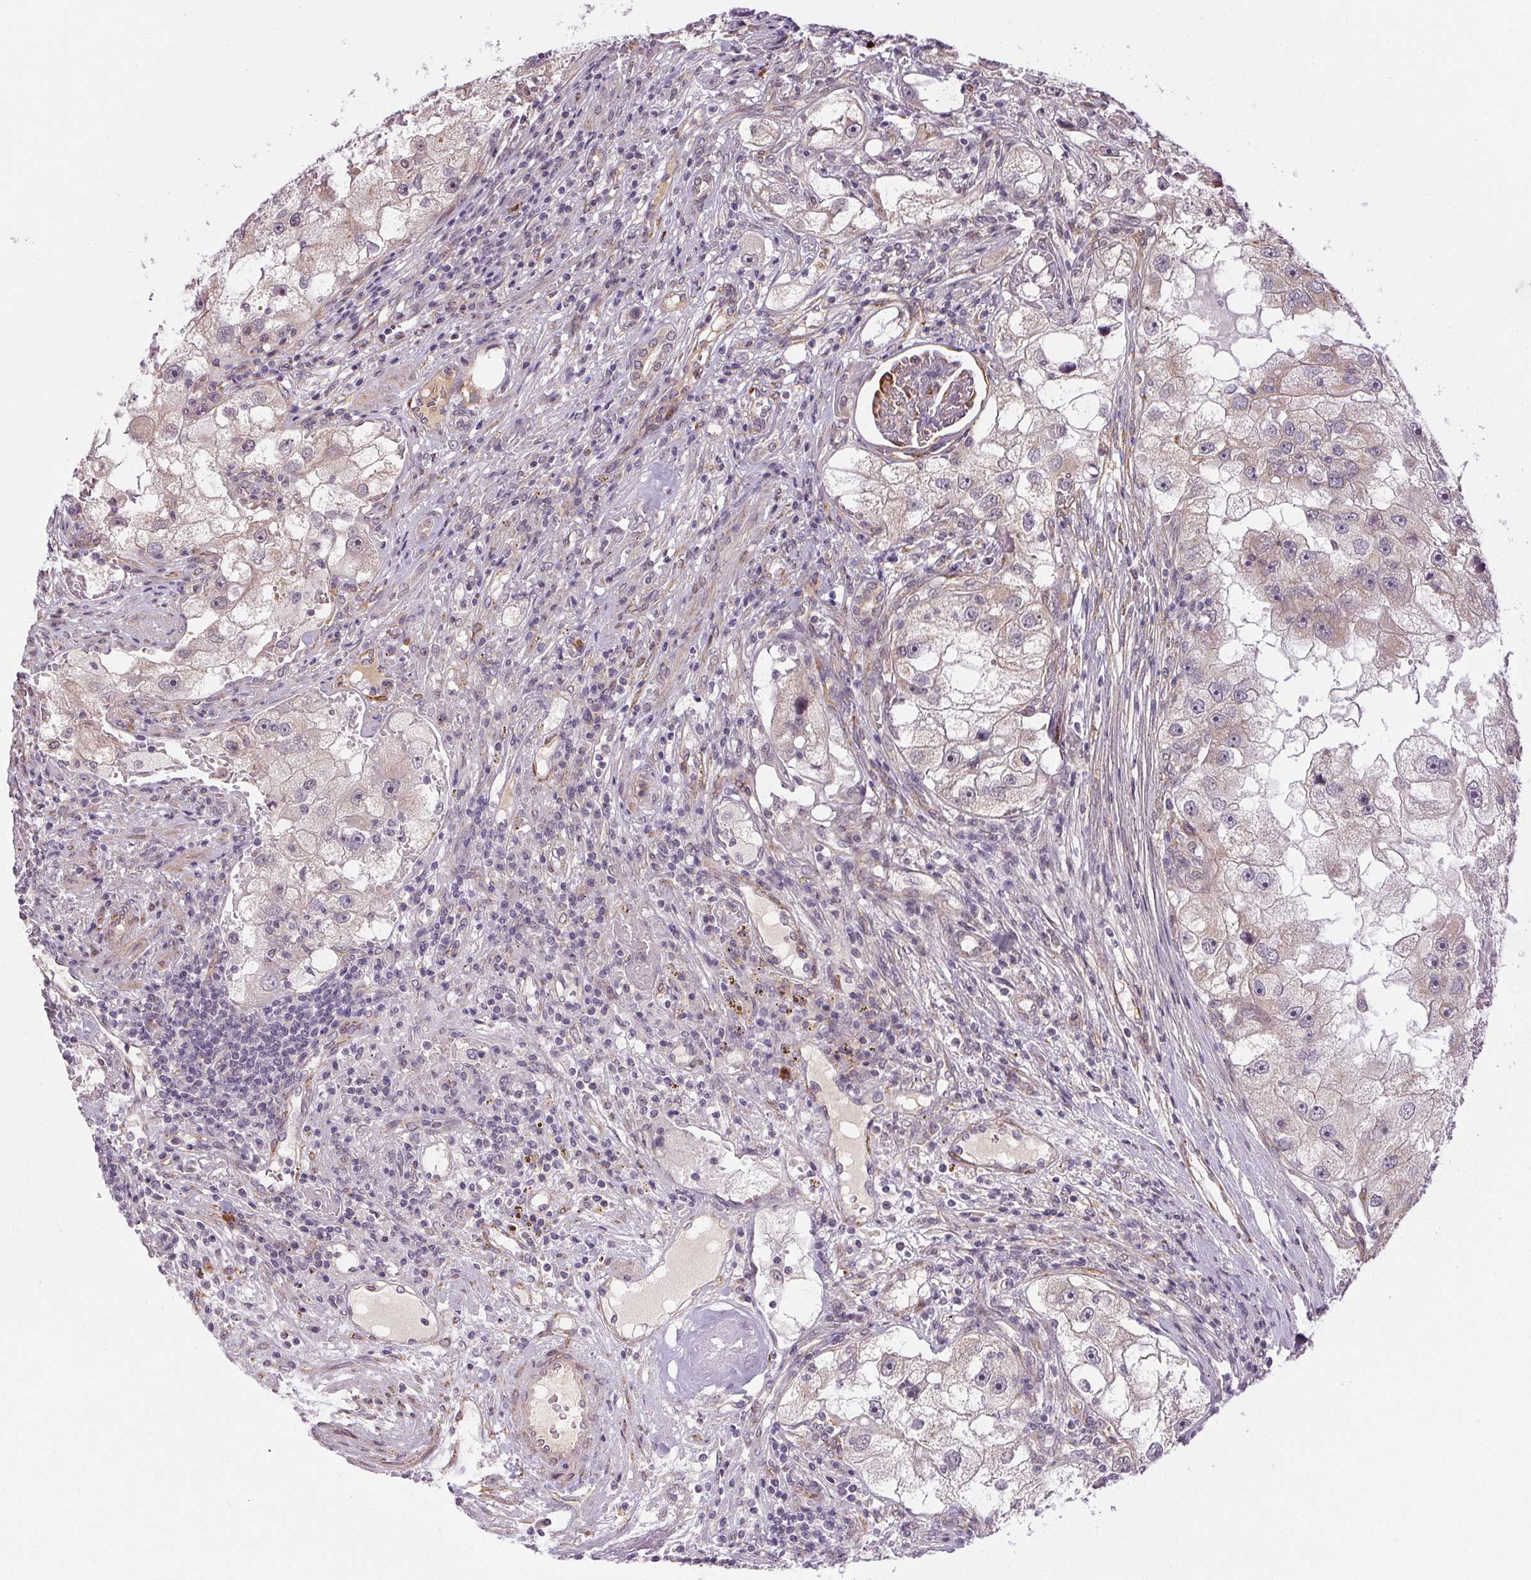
{"staining": {"intensity": "negative", "quantity": "none", "location": "none"}, "tissue": "renal cancer", "cell_type": "Tumor cells", "image_type": "cancer", "snomed": [{"axis": "morphology", "description": "Adenocarcinoma, NOS"}, {"axis": "topography", "description": "Kidney"}], "caption": "Adenocarcinoma (renal) was stained to show a protein in brown. There is no significant staining in tumor cells.", "gene": "CFAP92", "patient": {"sex": "male", "age": 63}}